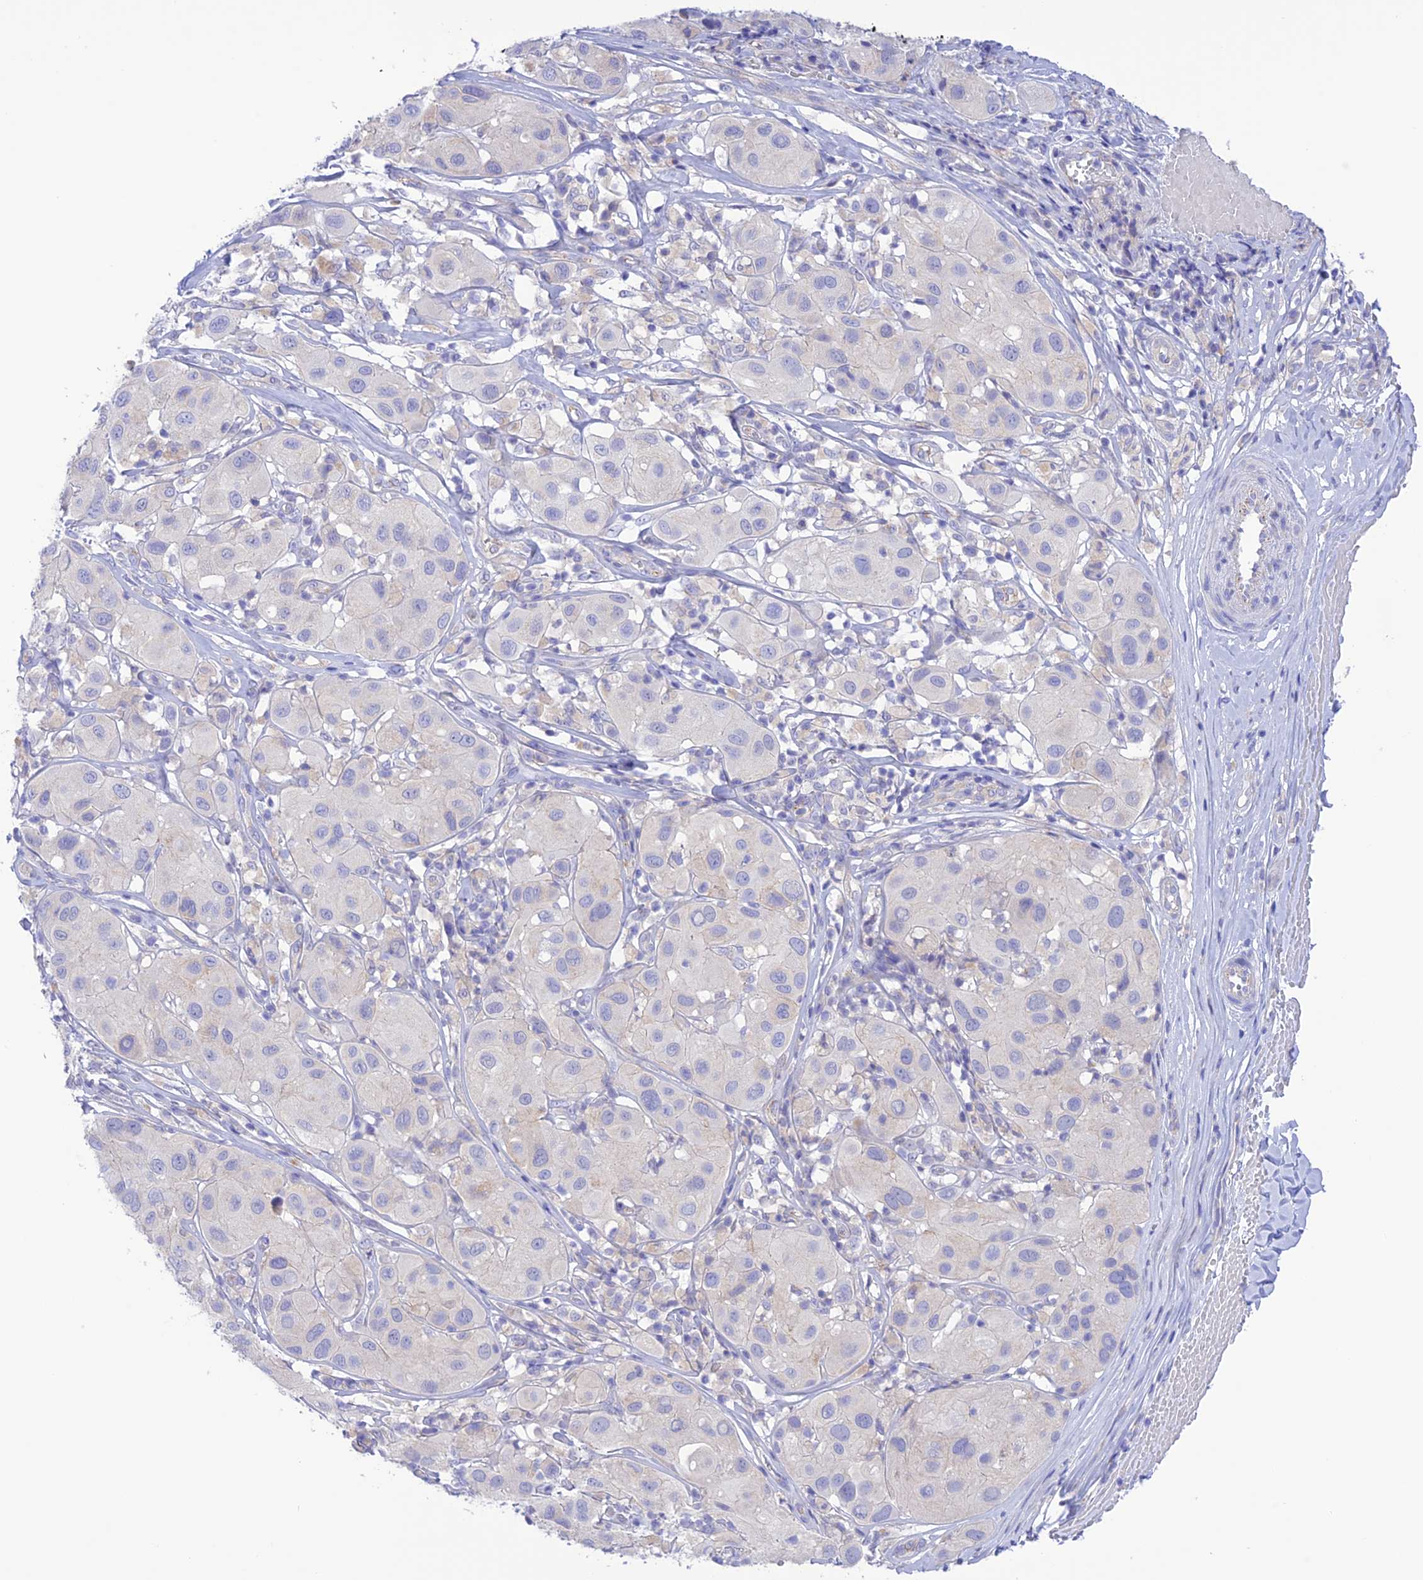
{"staining": {"intensity": "negative", "quantity": "none", "location": "none"}, "tissue": "melanoma", "cell_type": "Tumor cells", "image_type": "cancer", "snomed": [{"axis": "morphology", "description": "Malignant melanoma, Metastatic site"}, {"axis": "topography", "description": "Skin"}], "caption": "The immunohistochemistry image has no significant staining in tumor cells of malignant melanoma (metastatic site) tissue. The staining is performed using DAB (3,3'-diaminobenzidine) brown chromogen with nuclei counter-stained in using hematoxylin.", "gene": "CHSY3", "patient": {"sex": "male", "age": 41}}